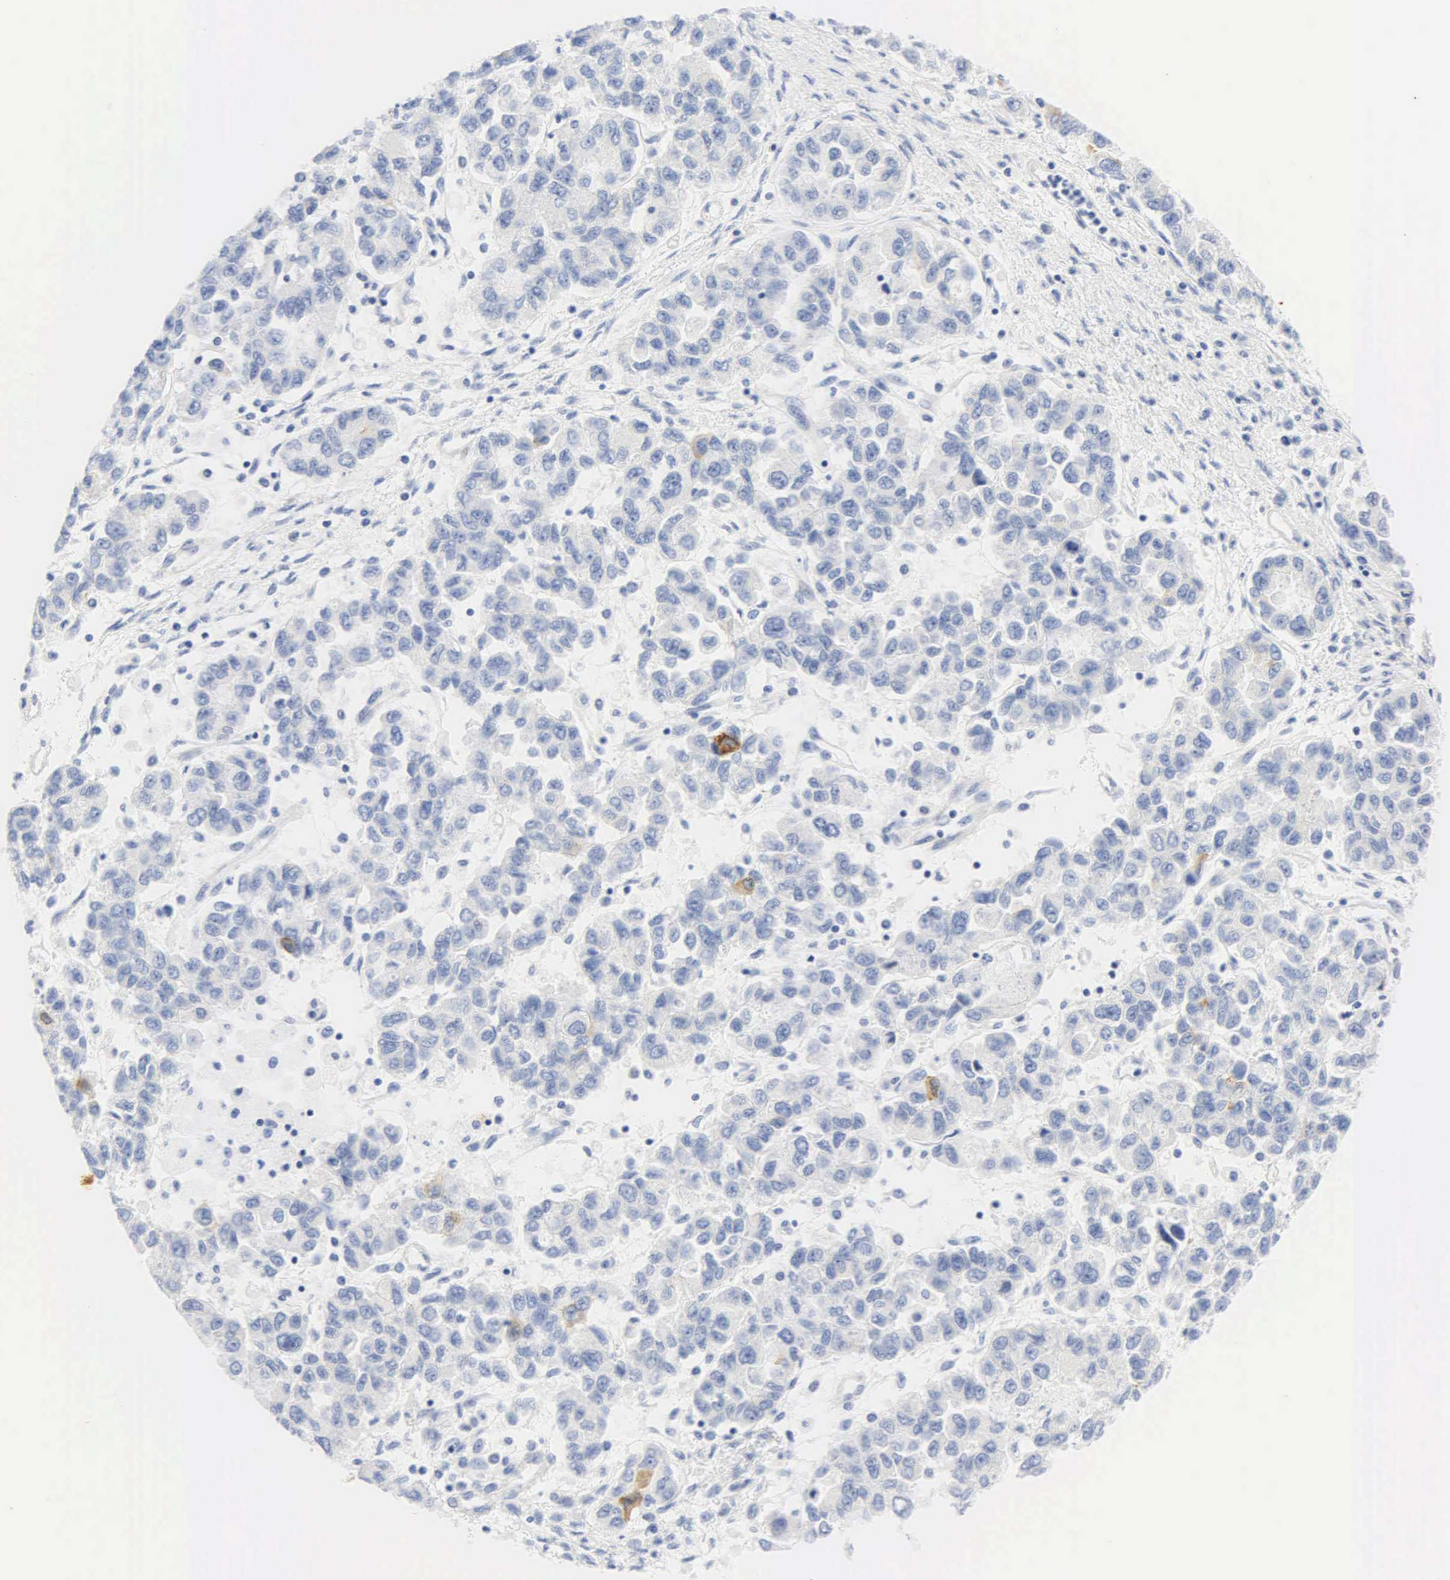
{"staining": {"intensity": "negative", "quantity": "none", "location": "none"}, "tissue": "ovarian cancer", "cell_type": "Tumor cells", "image_type": "cancer", "snomed": [{"axis": "morphology", "description": "Cystadenocarcinoma, serous, NOS"}, {"axis": "topography", "description": "Ovary"}], "caption": "Immunohistochemistry histopathology image of neoplastic tissue: human serous cystadenocarcinoma (ovarian) stained with DAB (3,3'-diaminobenzidine) exhibits no significant protein staining in tumor cells.", "gene": "PGR", "patient": {"sex": "female", "age": 84}}